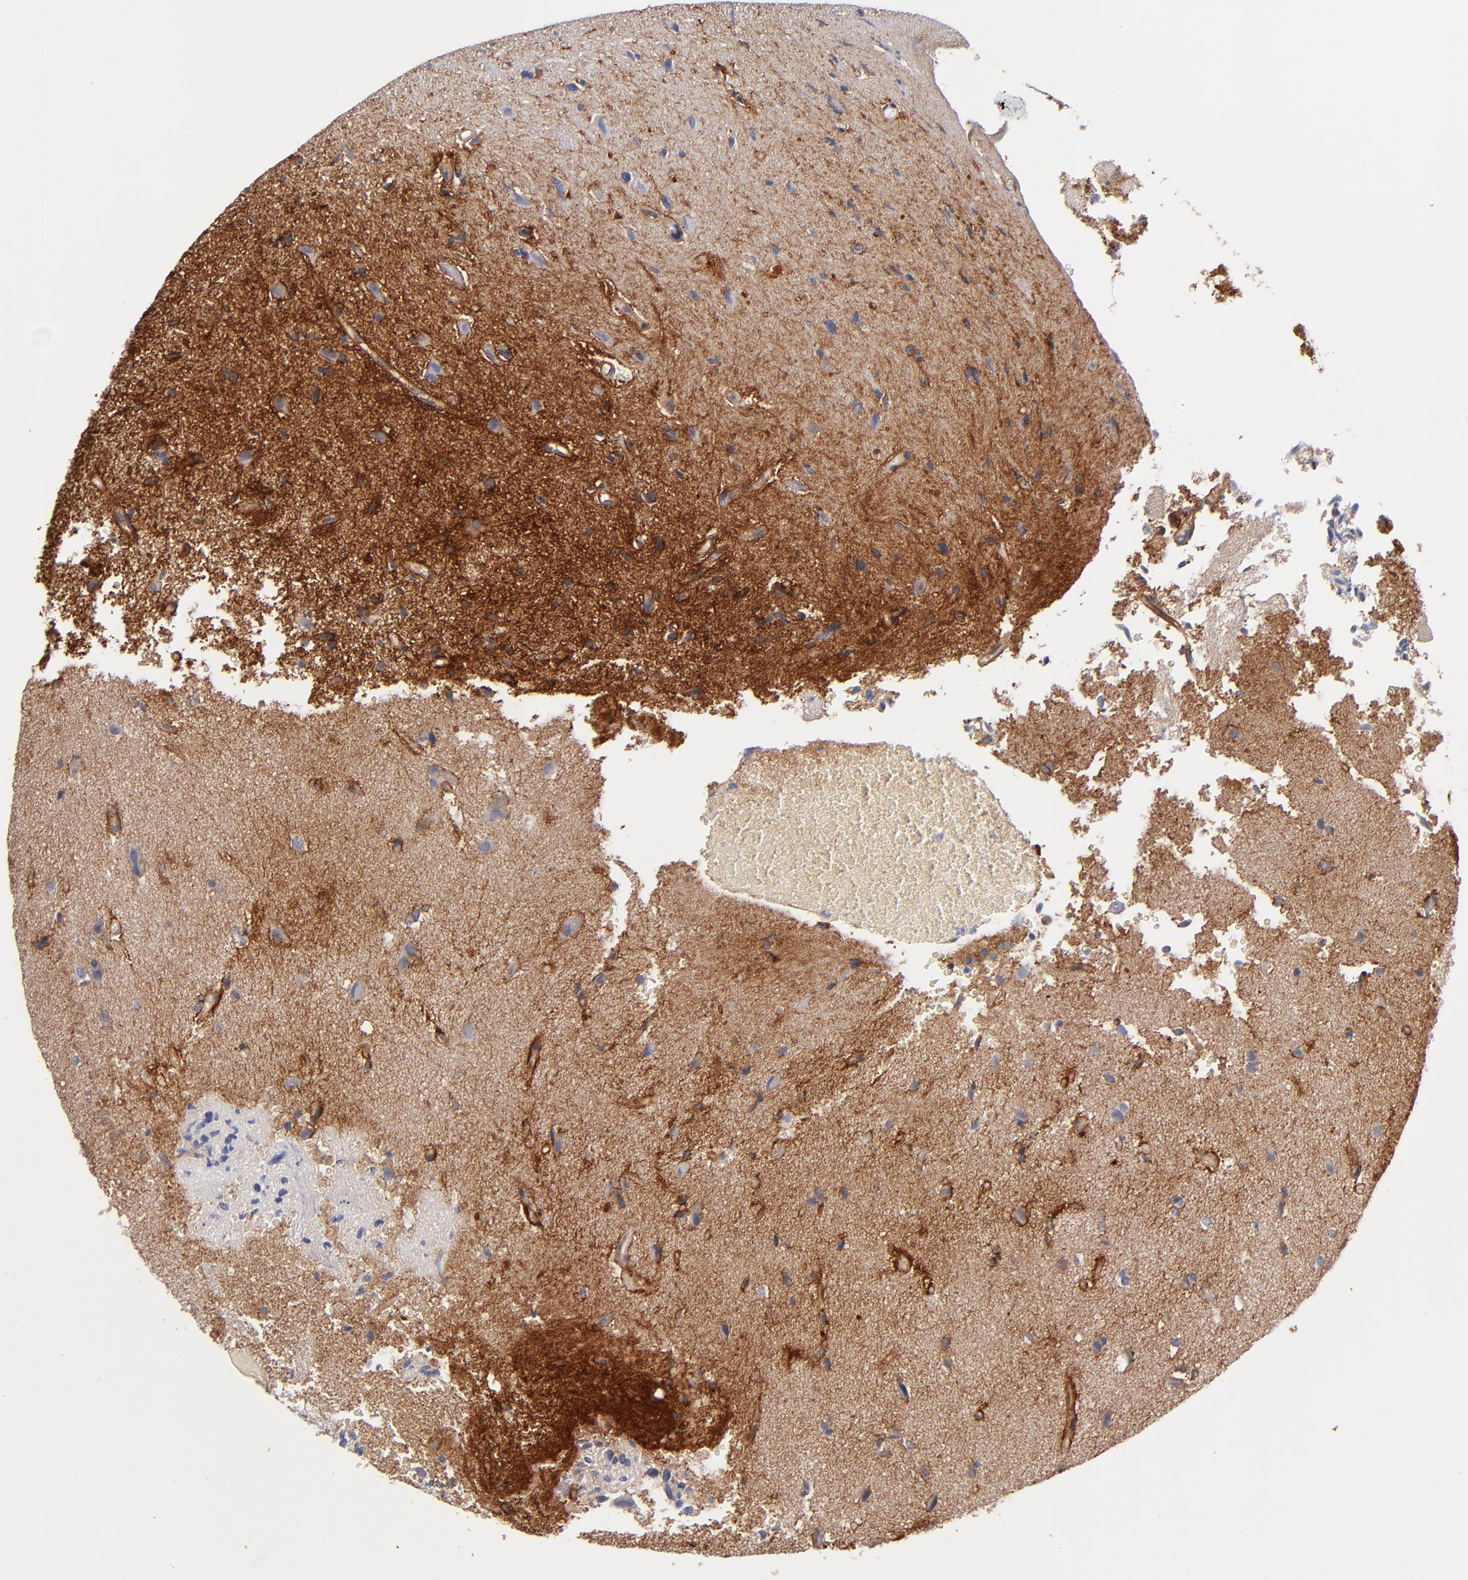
{"staining": {"intensity": "strong", "quantity": ">75%", "location": "cytoplasmic/membranous"}, "tissue": "glioma", "cell_type": "Tumor cells", "image_type": "cancer", "snomed": [{"axis": "morphology", "description": "Normal tissue, NOS"}, {"axis": "morphology", "description": "Glioma, malignant, High grade"}, {"axis": "topography", "description": "Cerebral cortex"}], "caption": "IHC histopathology image of neoplastic tissue: malignant glioma (high-grade) stained using immunohistochemistry (IHC) demonstrates high levels of strong protein expression localized specifically in the cytoplasmic/membranous of tumor cells, appearing as a cytoplasmic/membranous brown color.", "gene": "PLSCR4", "patient": {"sex": "male", "age": 75}}